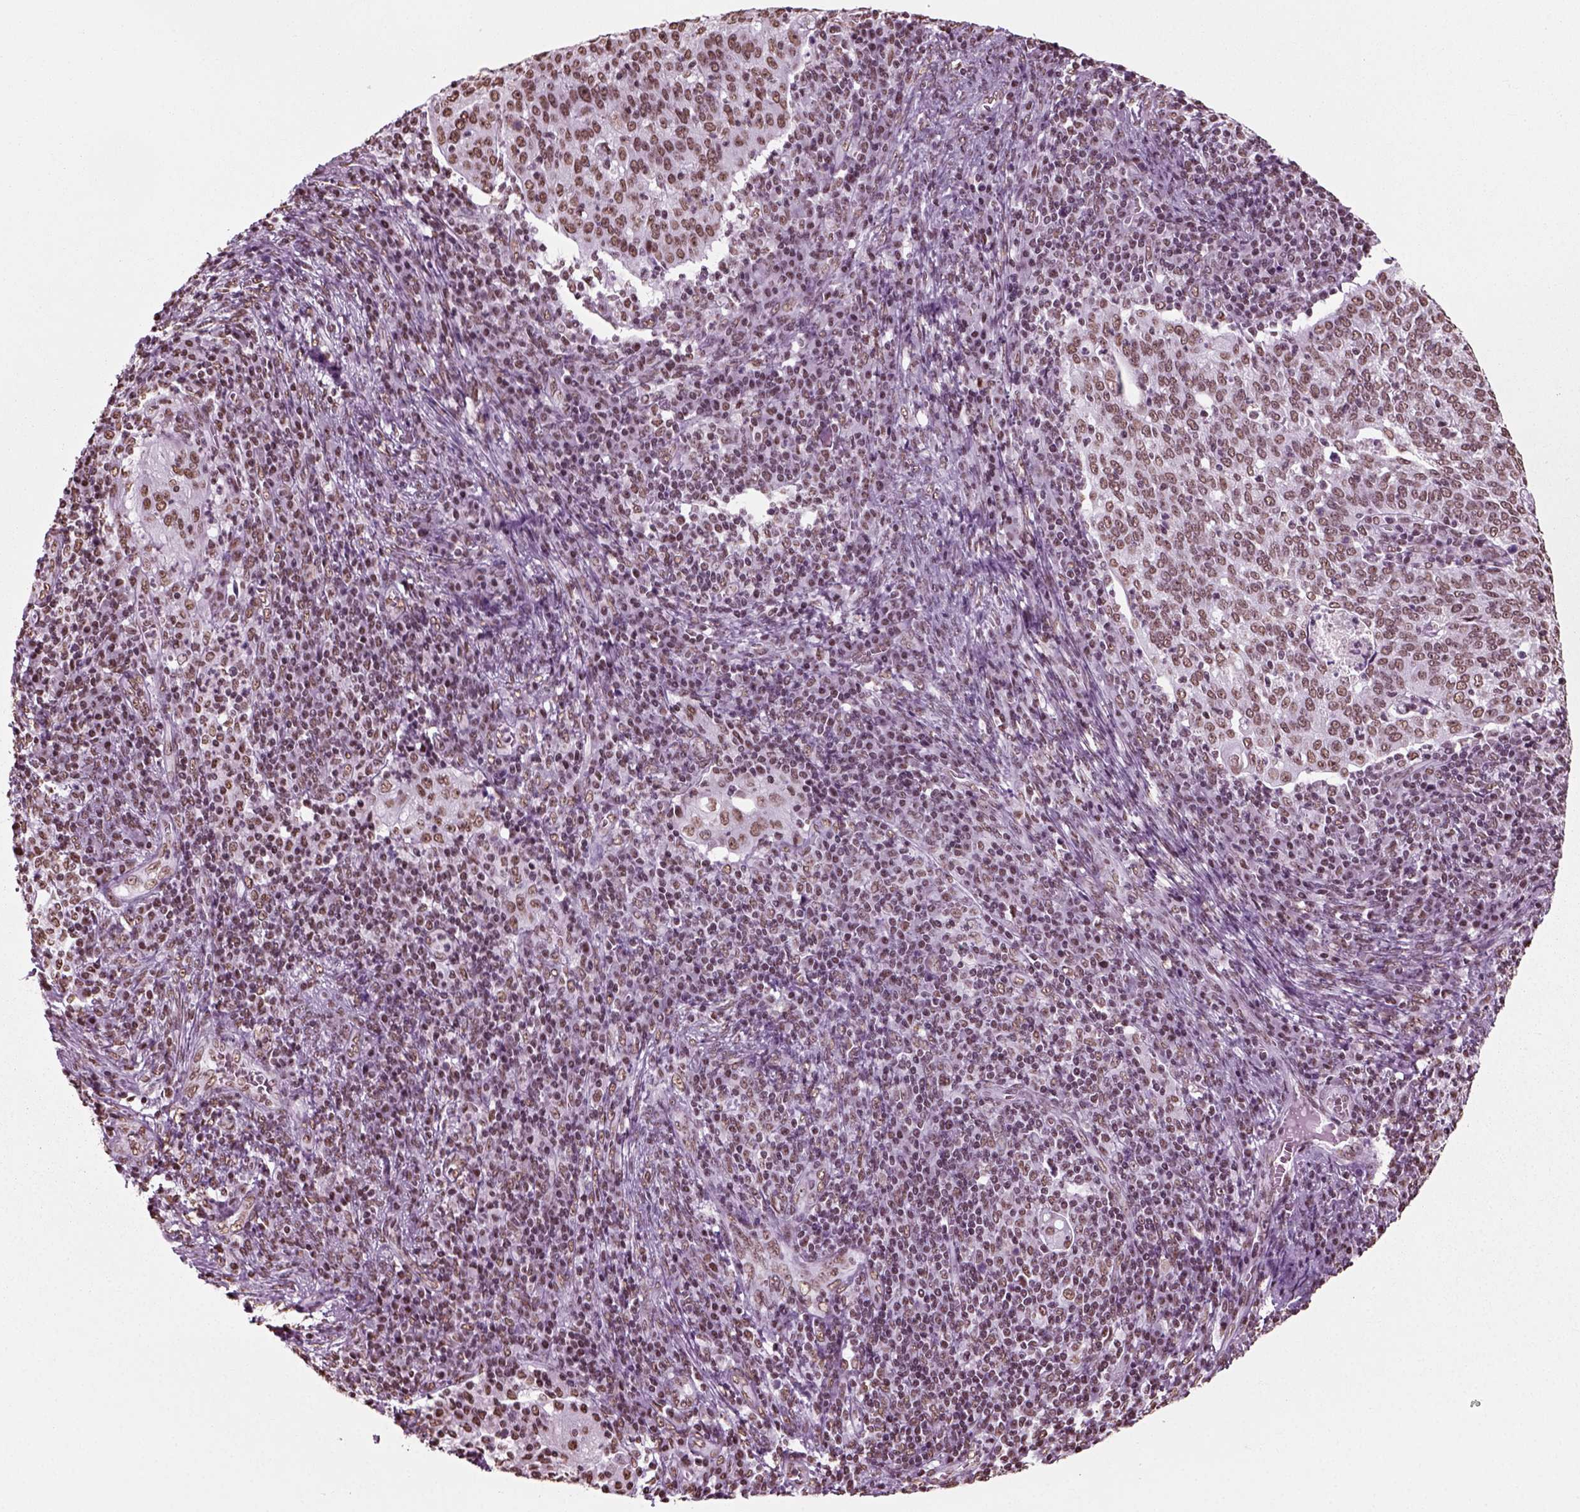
{"staining": {"intensity": "moderate", "quantity": ">75%", "location": "nuclear"}, "tissue": "cervical cancer", "cell_type": "Tumor cells", "image_type": "cancer", "snomed": [{"axis": "morphology", "description": "Squamous cell carcinoma, NOS"}, {"axis": "topography", "description": "Cervix"}], "caption": "Protein staining of squamous cell carcinoma (cervical) tissue exhibits moderate nuclear positivity in about >75% of tumor cells.", "gene": "POLR1H", "patient": {"sex": "female", "age": 39}}